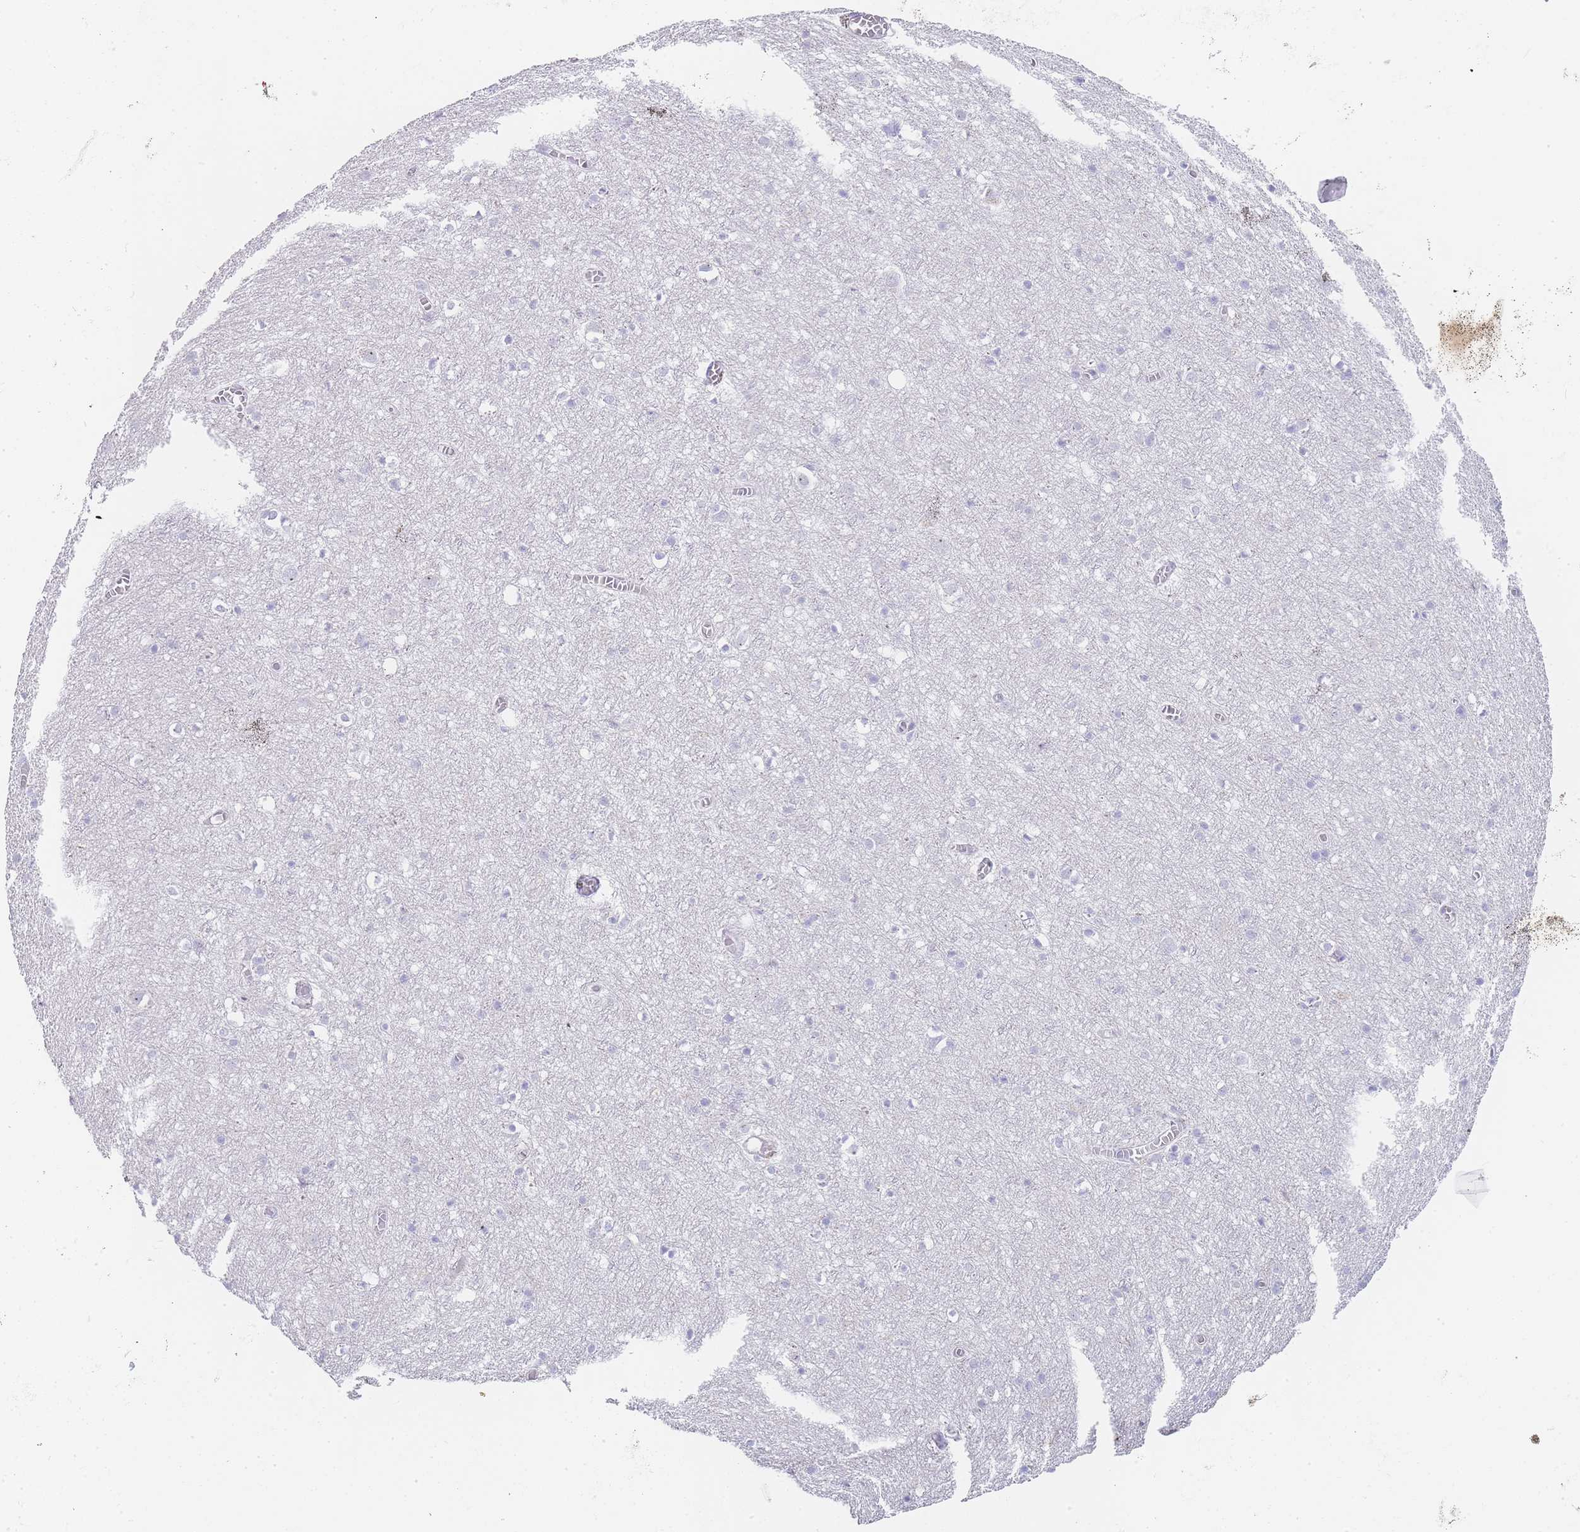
{"staining": {"intensity": "negative", "quantity": "none", "location": "none"}, "tissue": "cerebral cortex", "cell_type": "Endothelial cells", "image_type": "normal", "snomed": [{"axis": "morphology", "description": "Normal tissue, NOS"}, {"axis": "topography", "description": "Cerebral cortex"}], "caption": "Micrograph shows no significant protein positivity in endothelial cells of normal cerebral cortex. (DAB IHC with hematoxylin counter stain).", "gene": "NOP14", "patient": {"sex": "female", "age": 64}}